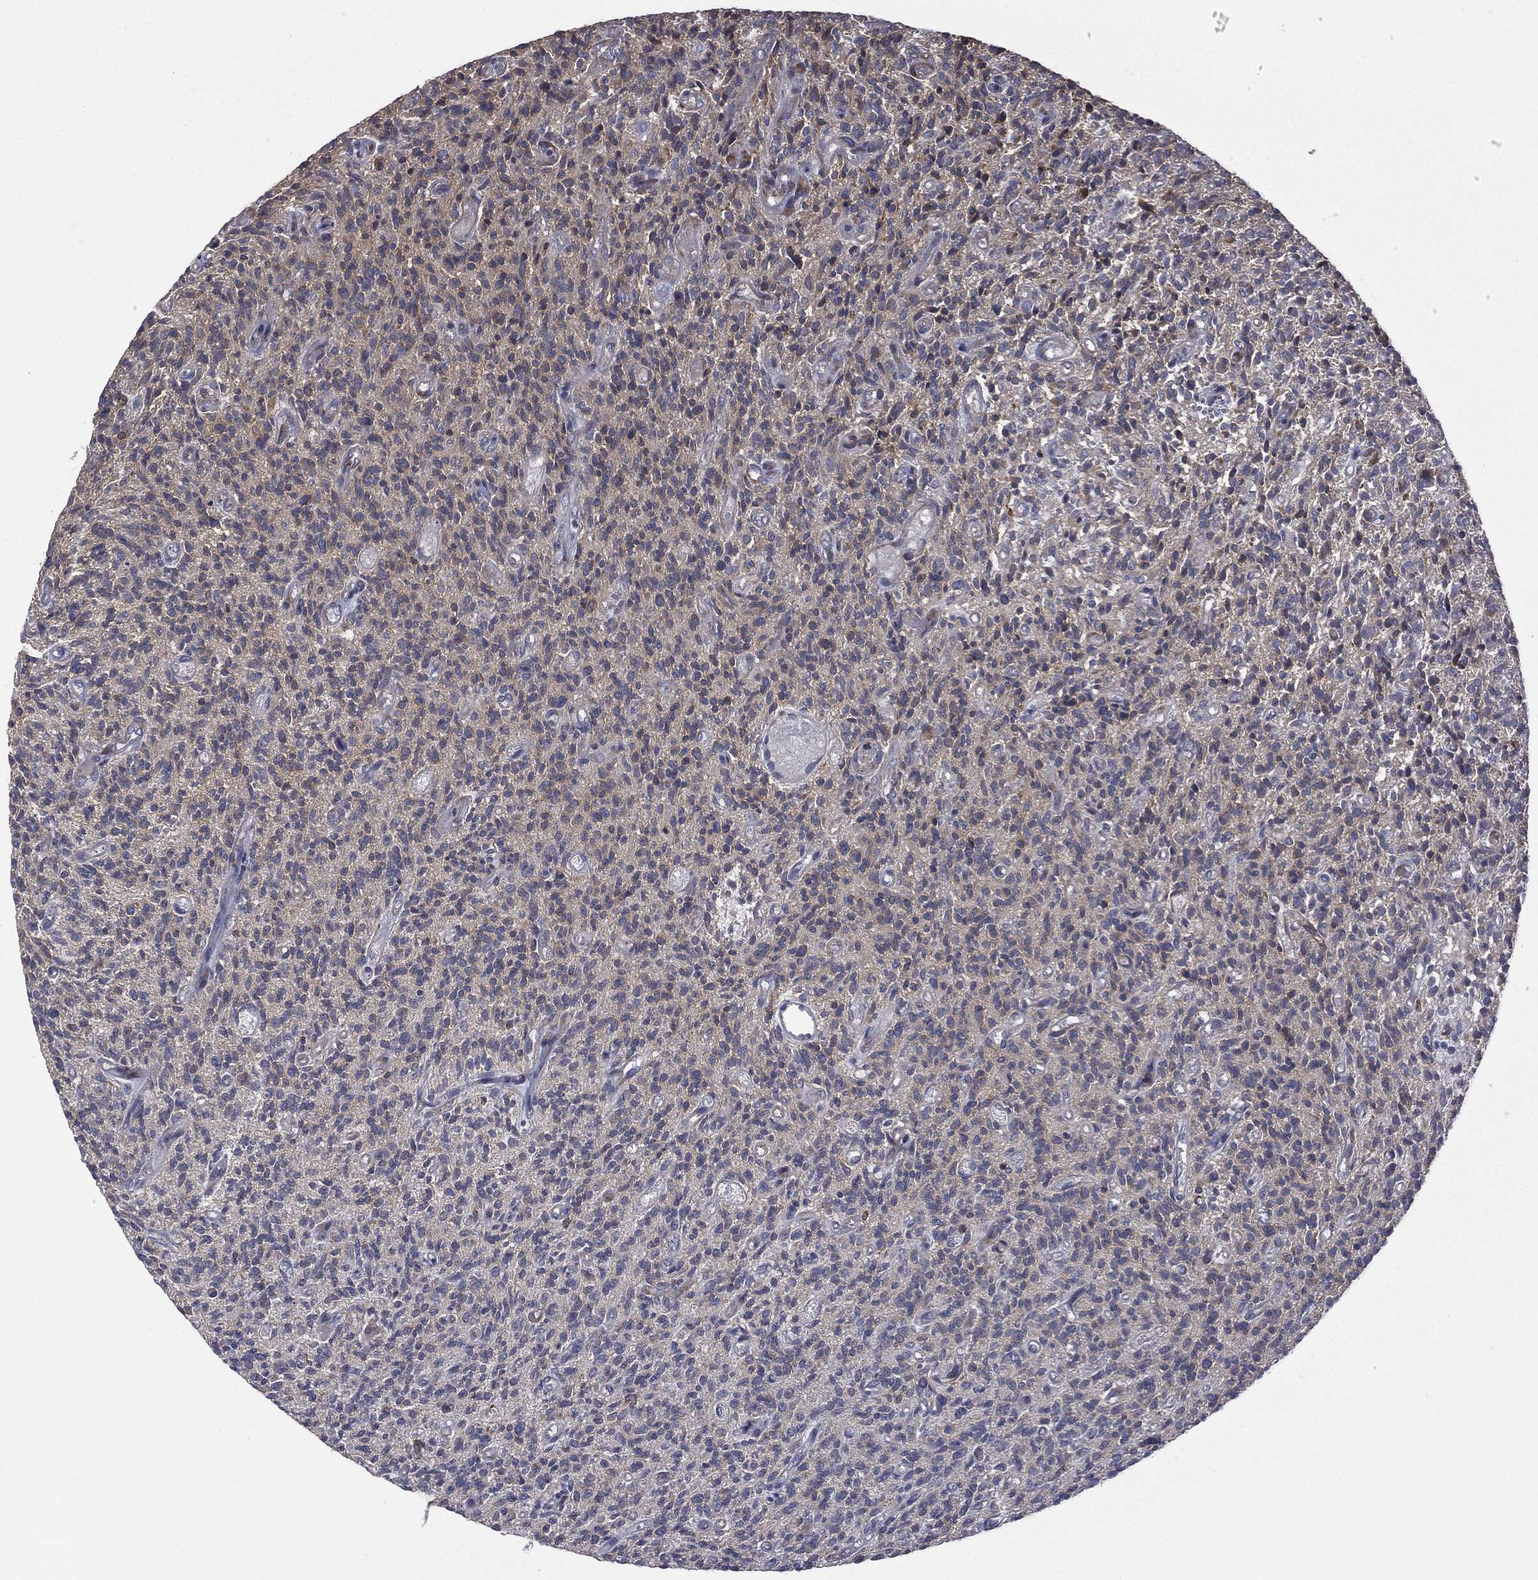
{"staining": {"intensity": "moderate", "quantity": "<25%", "location": "cytoplasmic/membranous"}, "tissue": "glioma", "cell_type": "Tumor cells", "image_type": "cancer", "snomed": [{"axis": "morphology", "description": "Glioma, malignant, High grade"}, {"axis": "topography", "description": "Brain"}], "caption": "Protein staining of glioma tissue shows moderate cytoplasmic/membranous expression in about <25% of tumor cells.", "gene": "C20orf96", "patient": {"sex": "male", "age": 64}}